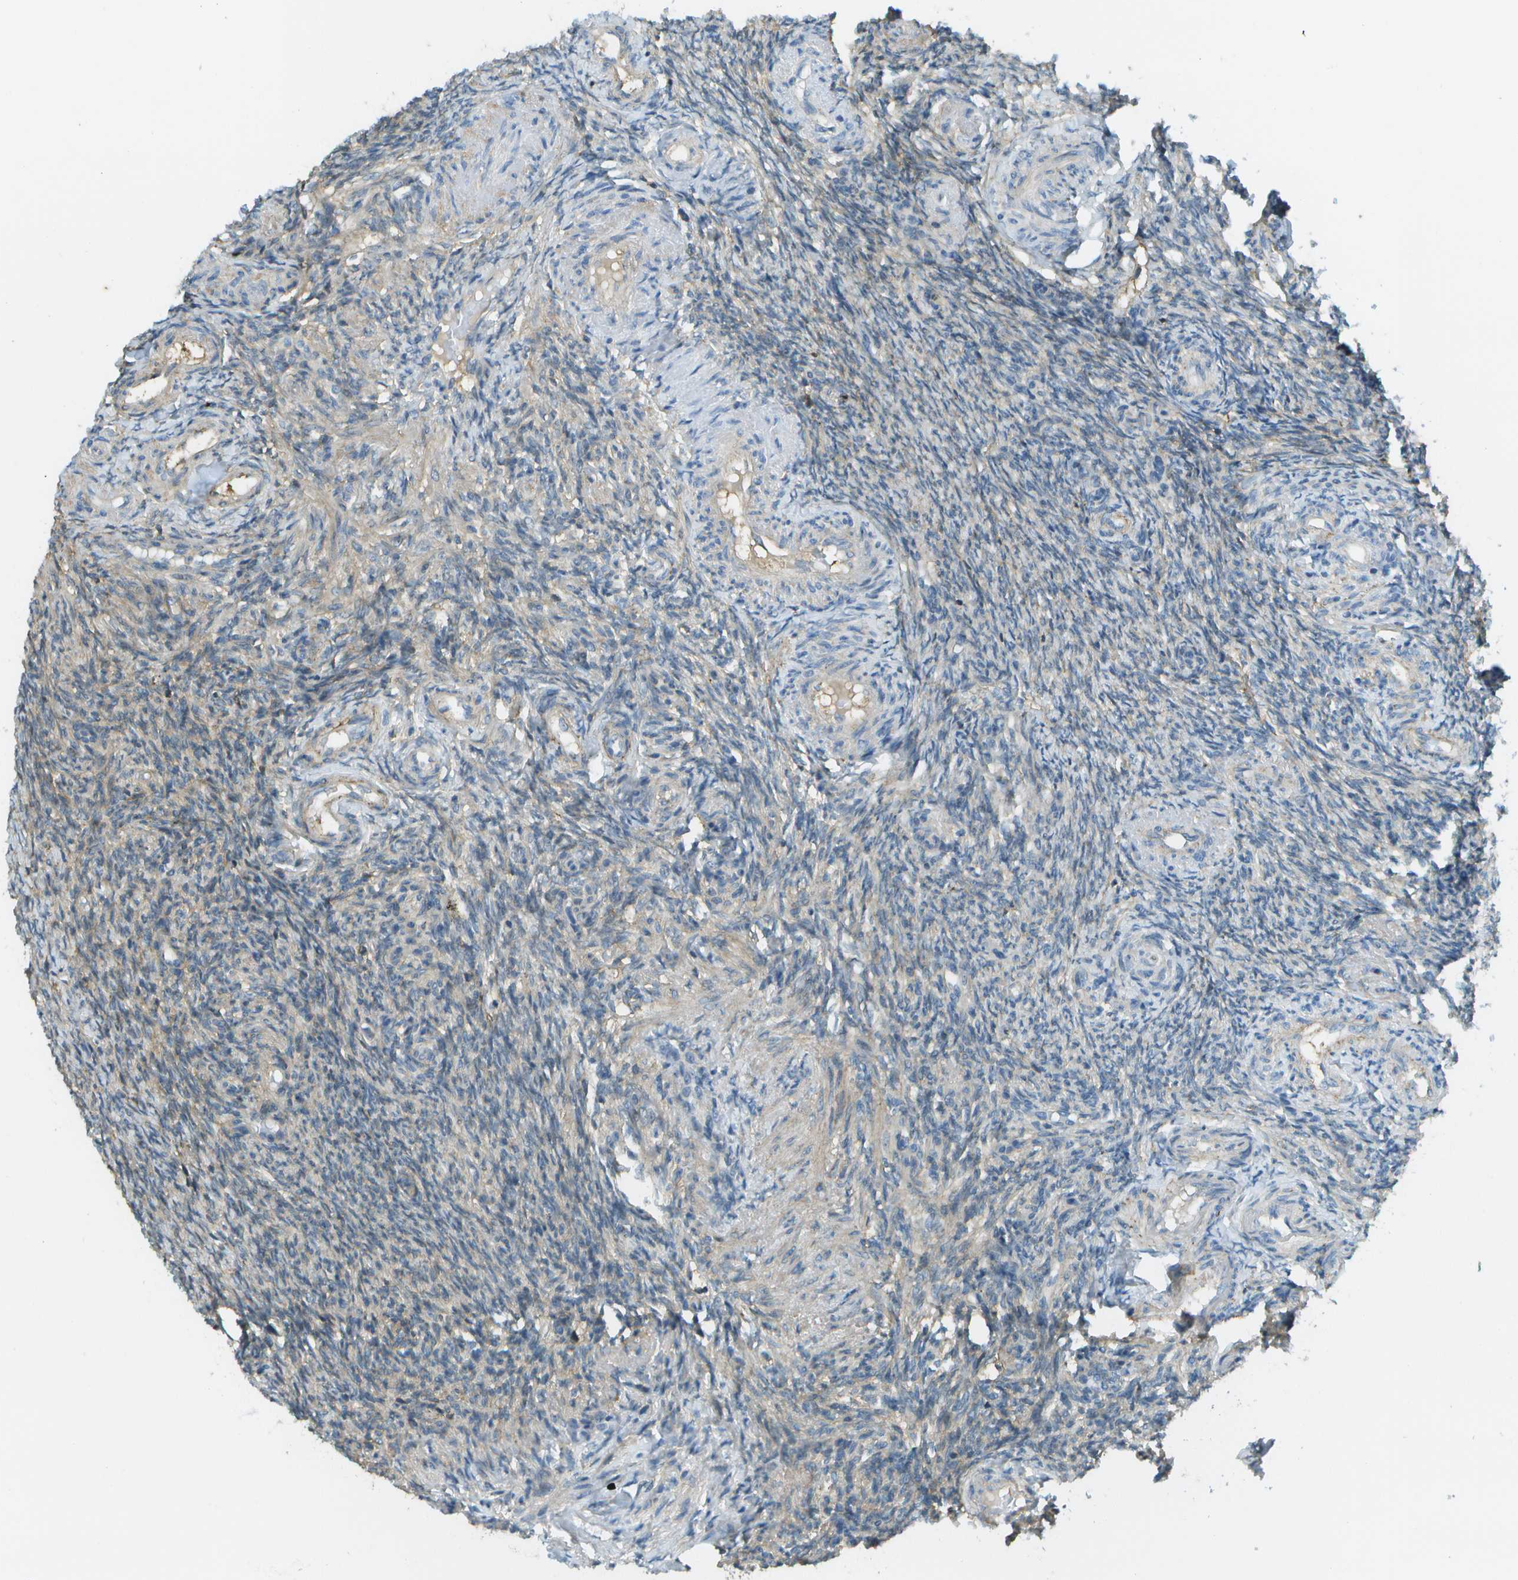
{"staining": {"intensity": "strong", "quantity": ">75%", "location": "cytoplasmic/membranous"}, "tissue": "ovary", "cell_type": "Follicle cells", "image_type": "normal", "snomed": [{"axis": "morphology", "description": "Normal tissue, NOS"}, {"axis": "topography", "description": "Ovary"}], "caption": "The histopathology image reveals staining of benign ovary, revealing strong cytoplasmic/membranous protein positivity (brown color) within follicle cells. (DAB (3,3'-diaminobenzidine) = brown stain, brightfield microscopy at high magnification).", "gene": "LRRC66", "patient": {"sex": "female", "age": 41}}